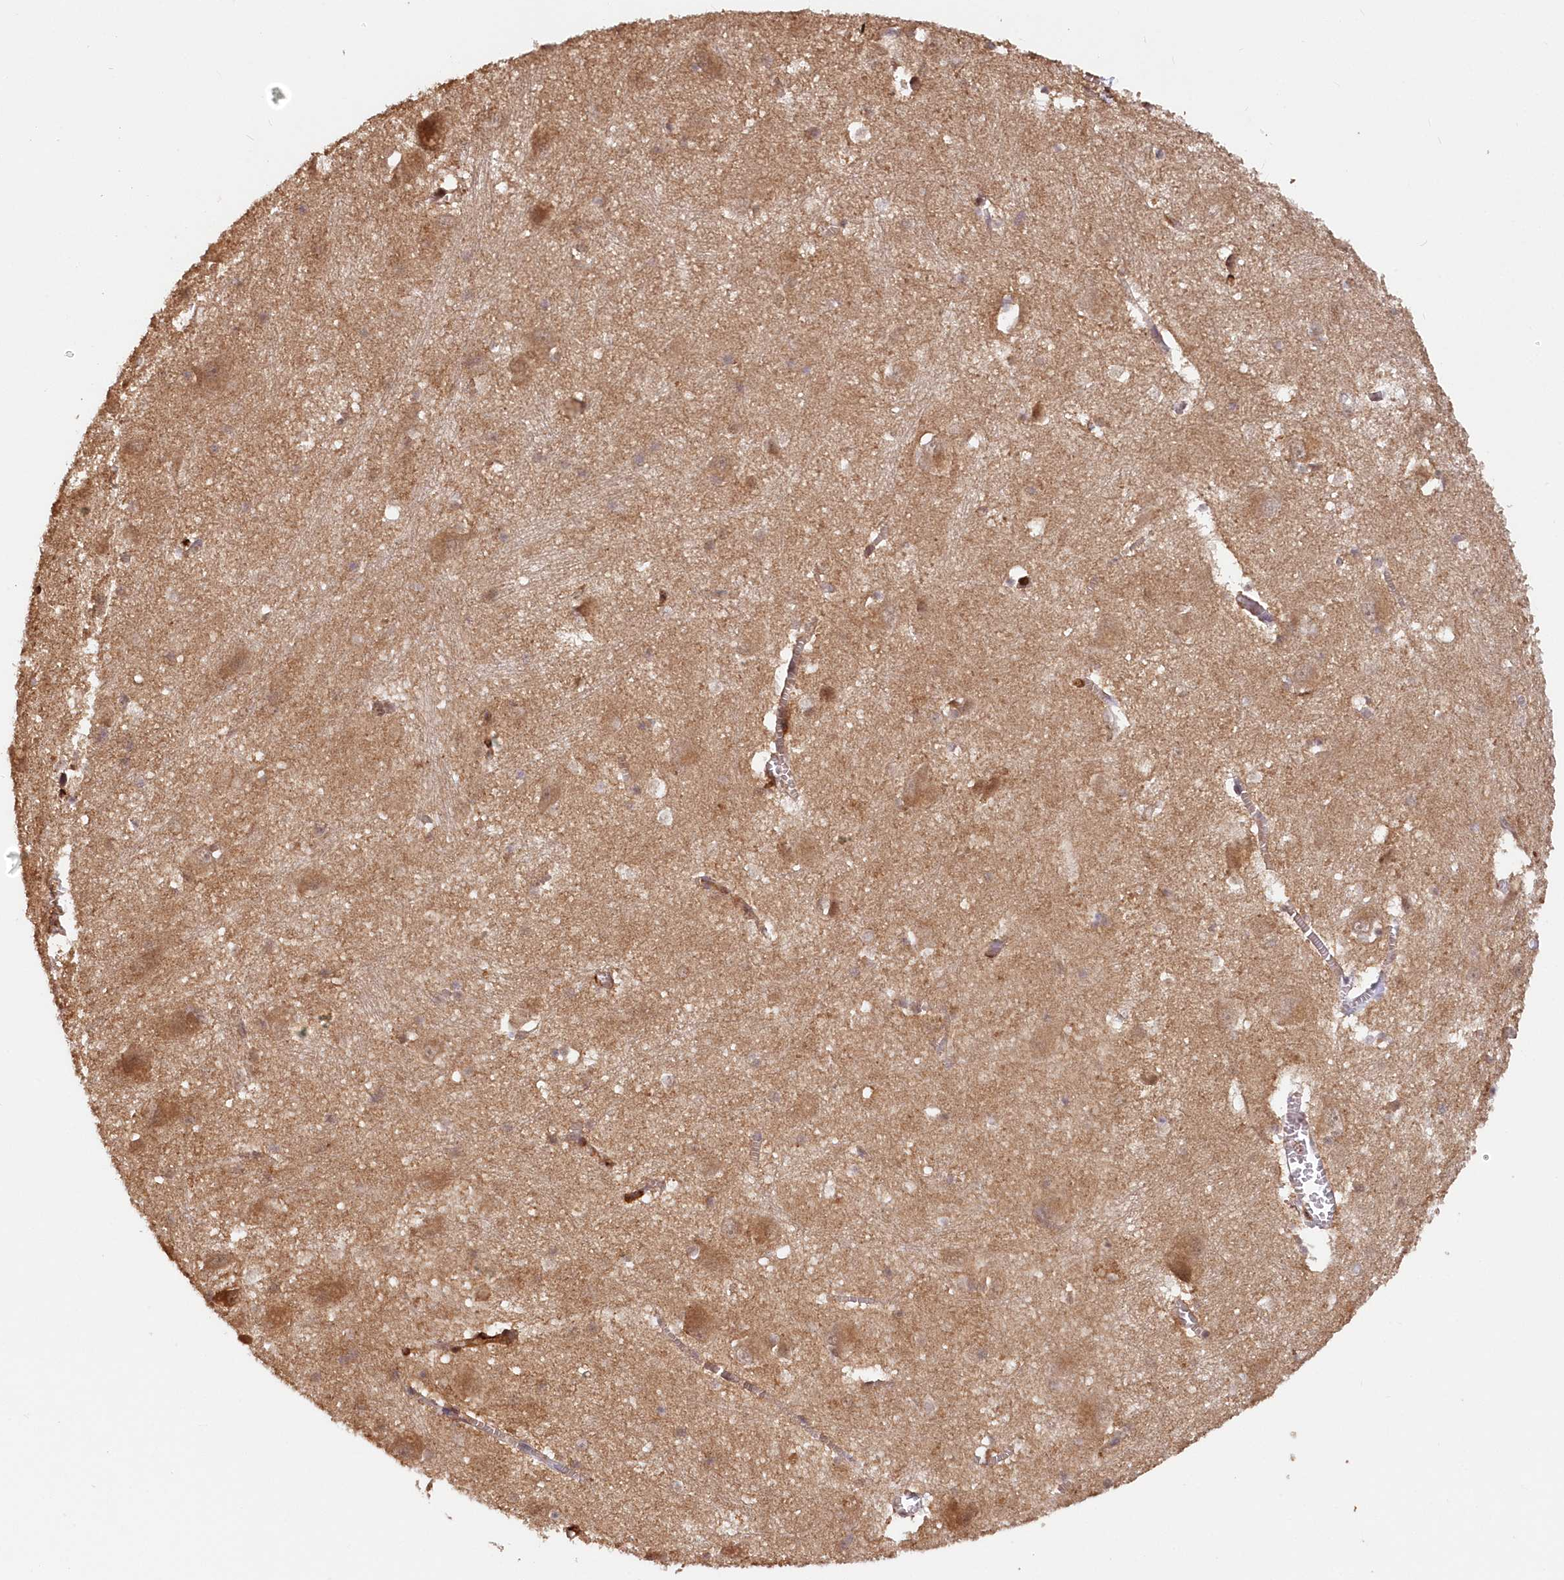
{"staining": {"intensity": "weak", "quantity": "25%-75%", "location": "cytoplasmic/membranous"}, "tissue": "caudate", "cell_type": "Glial cells", "image_type": "normal", "snomed": [{"axis": "morphology", "description": "Normal tissue, NOS"}, {"axis": "topography", "description": "Lateral ventricle wall"}], "caption": "Protein staining of normal caudate shows weak cytoplasmic/membranous staining in approximately 25%-75% of glial cells. The protein of interest is stained brown, and the nuclei are stained in blue (DAB IHC with brightfield microscopy, high magnification).", "gene": "SNED1", "patient": {"sex": "male", "age": 37}}